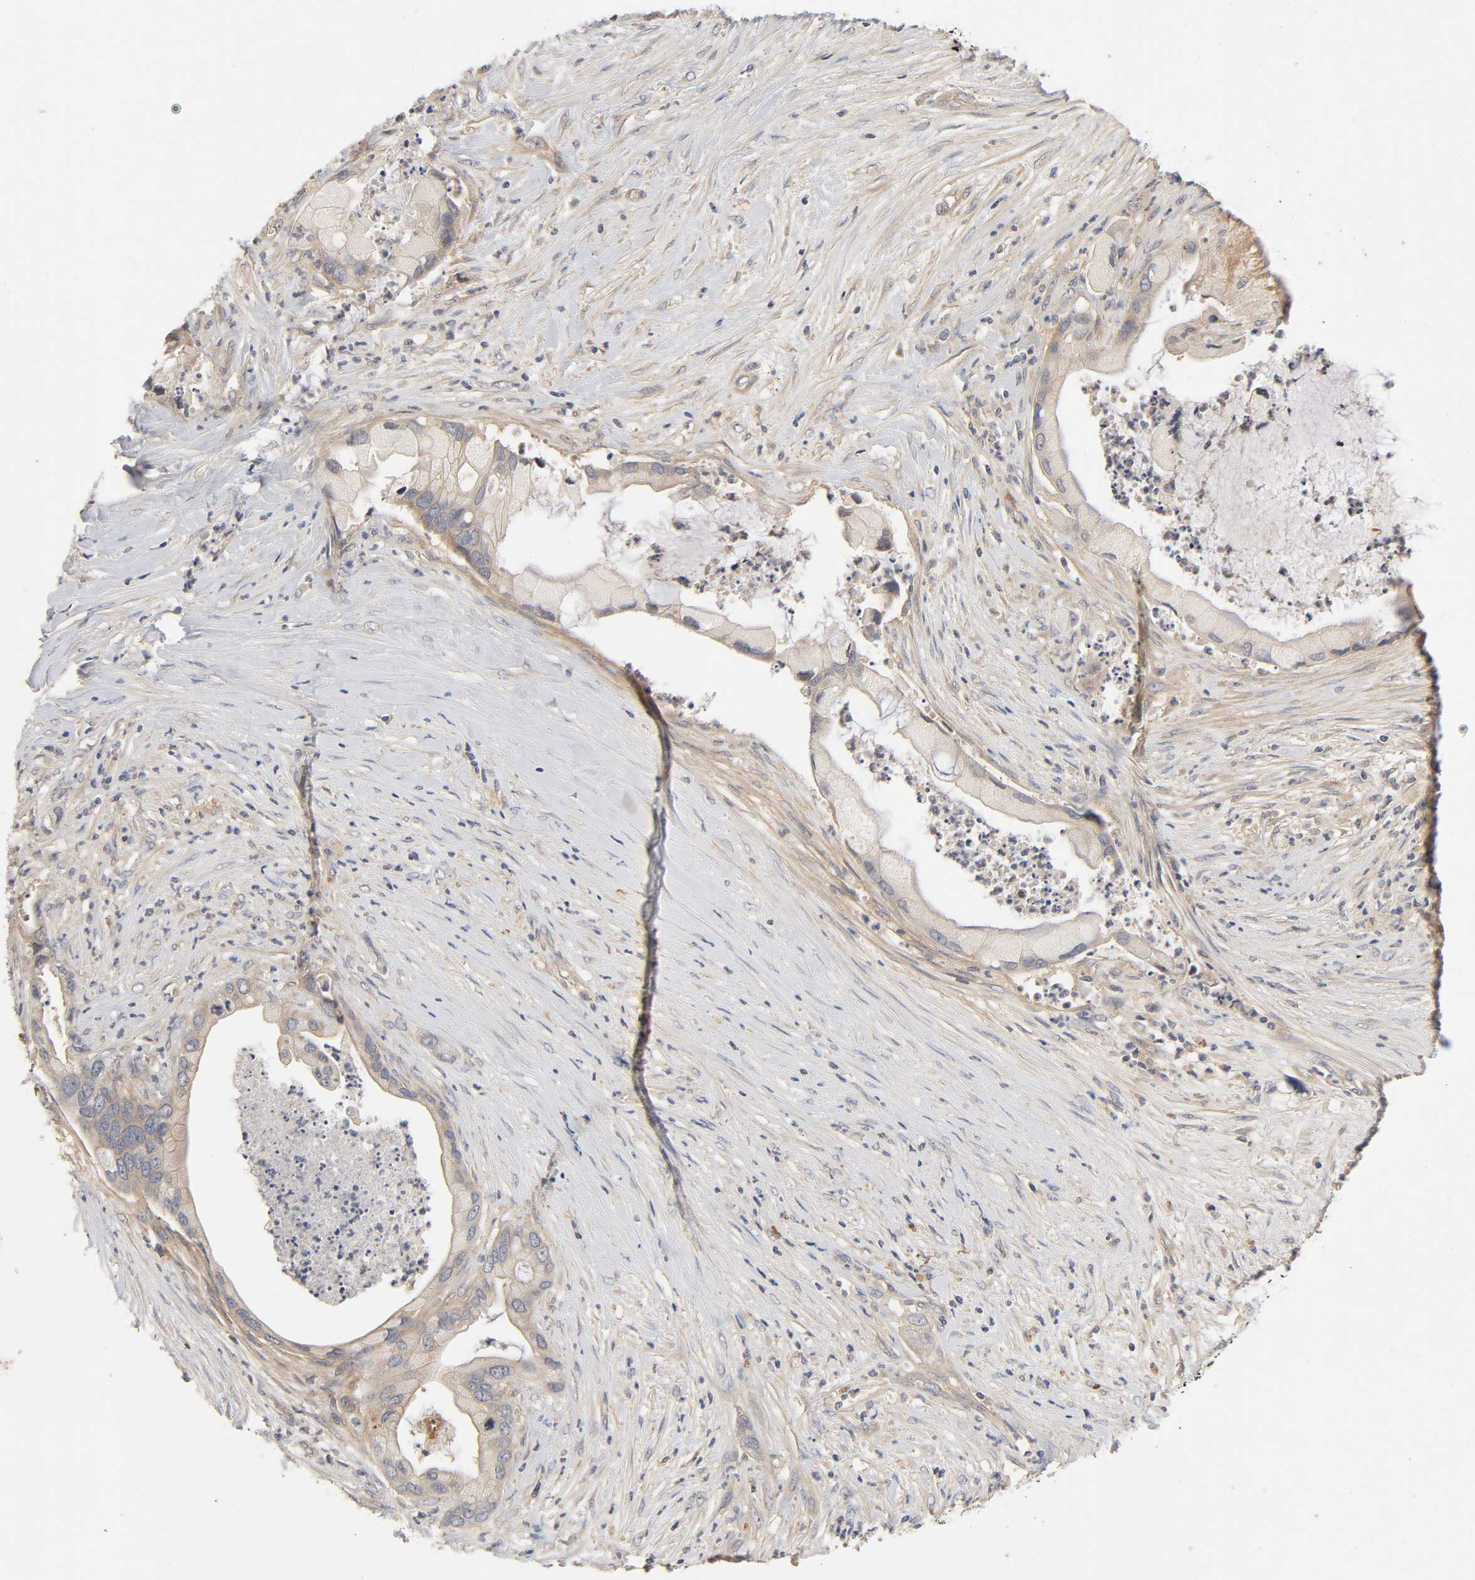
{"staining": {"intensity": "moderate", "quantity": "25%-75%", "location": "cytoplasmic/membranous"}, "tissue": "pancreatic cancer", "cell_type": "Tumor cells", "image_type": "cancer", "snomed": [{"axis": "morphology", "description": "Adenocarcinoma, NOS"}, {"axis": "topography", "description": "Pancreas"}], "caption": "The immunohistochemical stain labels moderate cytoplasmic/membranous positivity in tumor cells of pancreatic adenocarcinoma tissue. (Stains: DAB in brown, nuclei in blue, Microscopy: brightfield microscopy at high magnification).", "gene": "CPB2", "patient": {"sex": "female", "age": 59}}